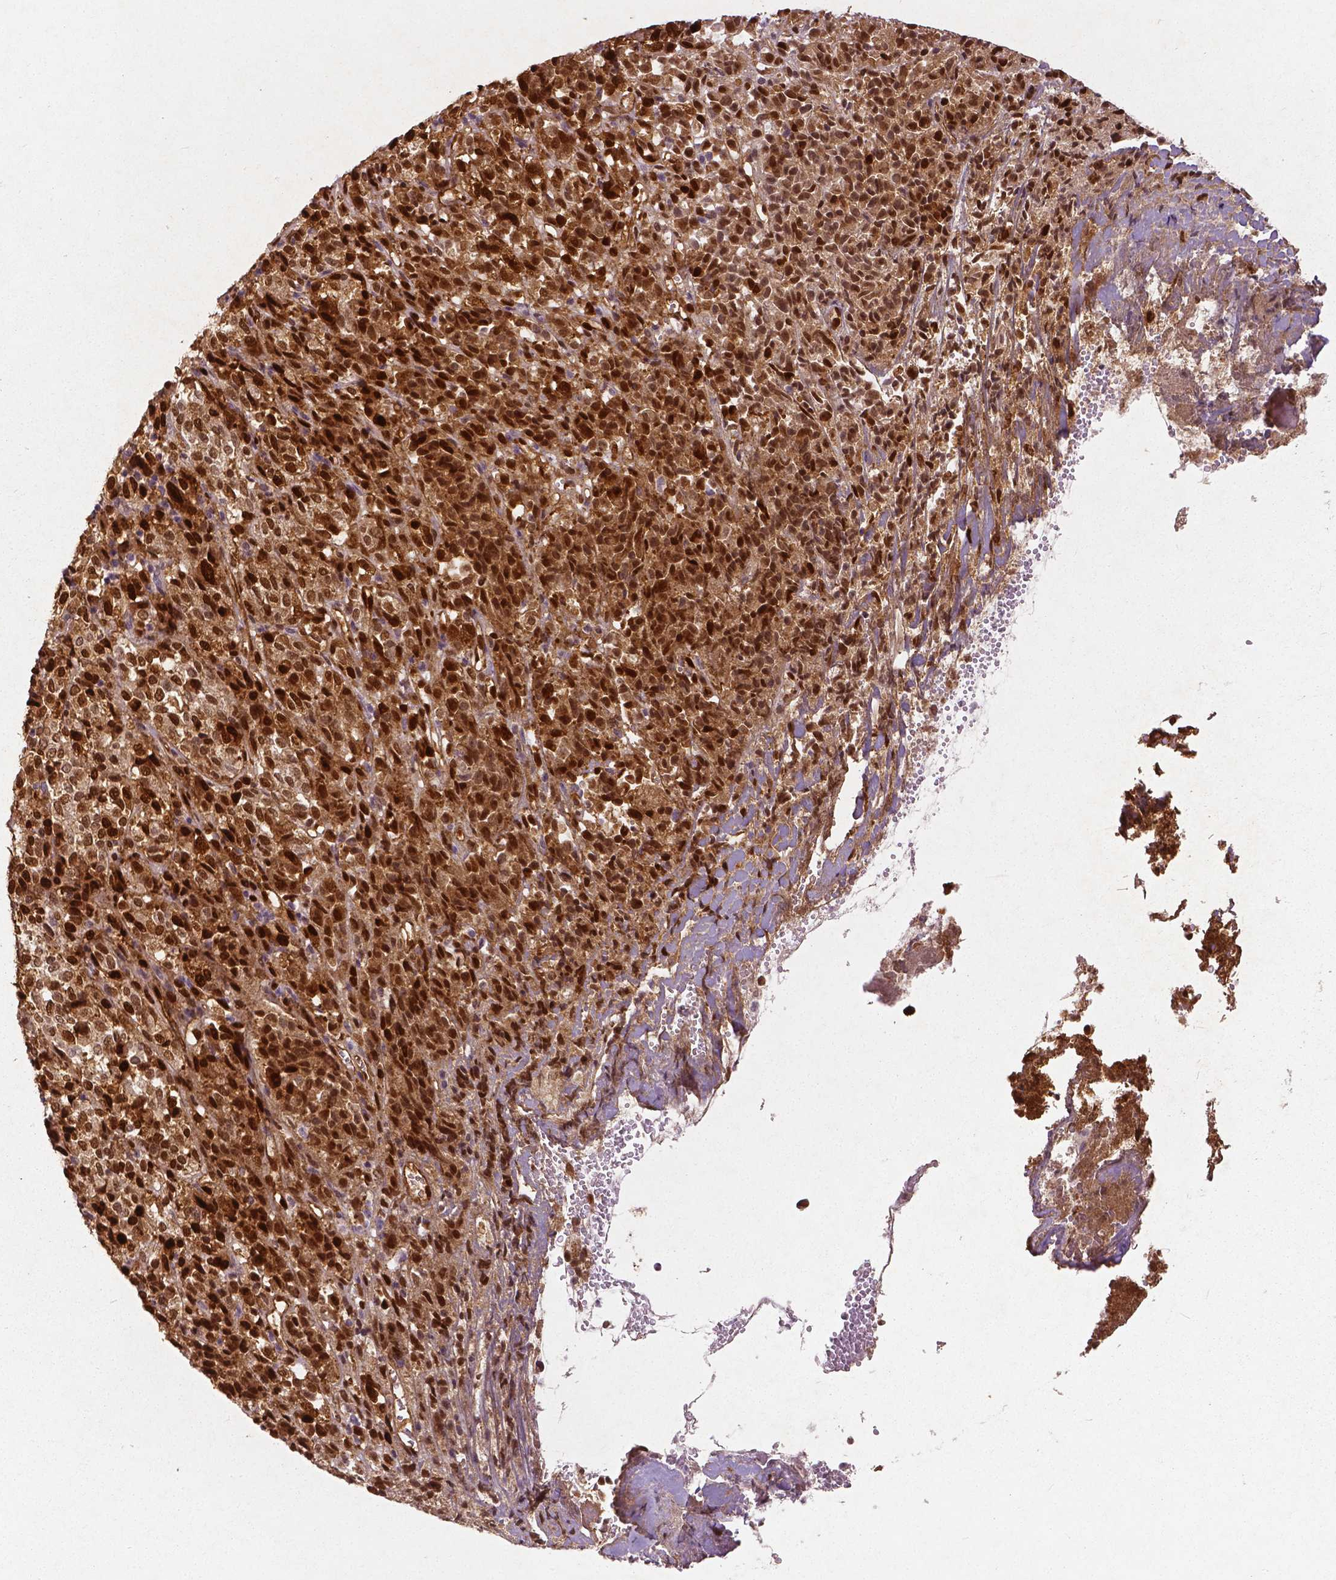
{"staining": {"intensity": "strong", "quantity": ">75%", "location": "cytoplasmic/membranous,nuclear"}, "tissue": "melanoma", "cell_type": "Tumor cells", "image_type": "cancer", "snomed": [{"axis": "morphology", "description": "Malignant melanoma, Metastatic site"}, {"axis": "topography", "description": "Brain"}], "caption": "Human melanoma stained for a protein (brown) demonstrates strong cytoplasmic/membranous and nuclear positive positivity in approximately >75% of tumor cells.", "gene": "WWTR1", "patient": {"sex": "female", "age": 56}}